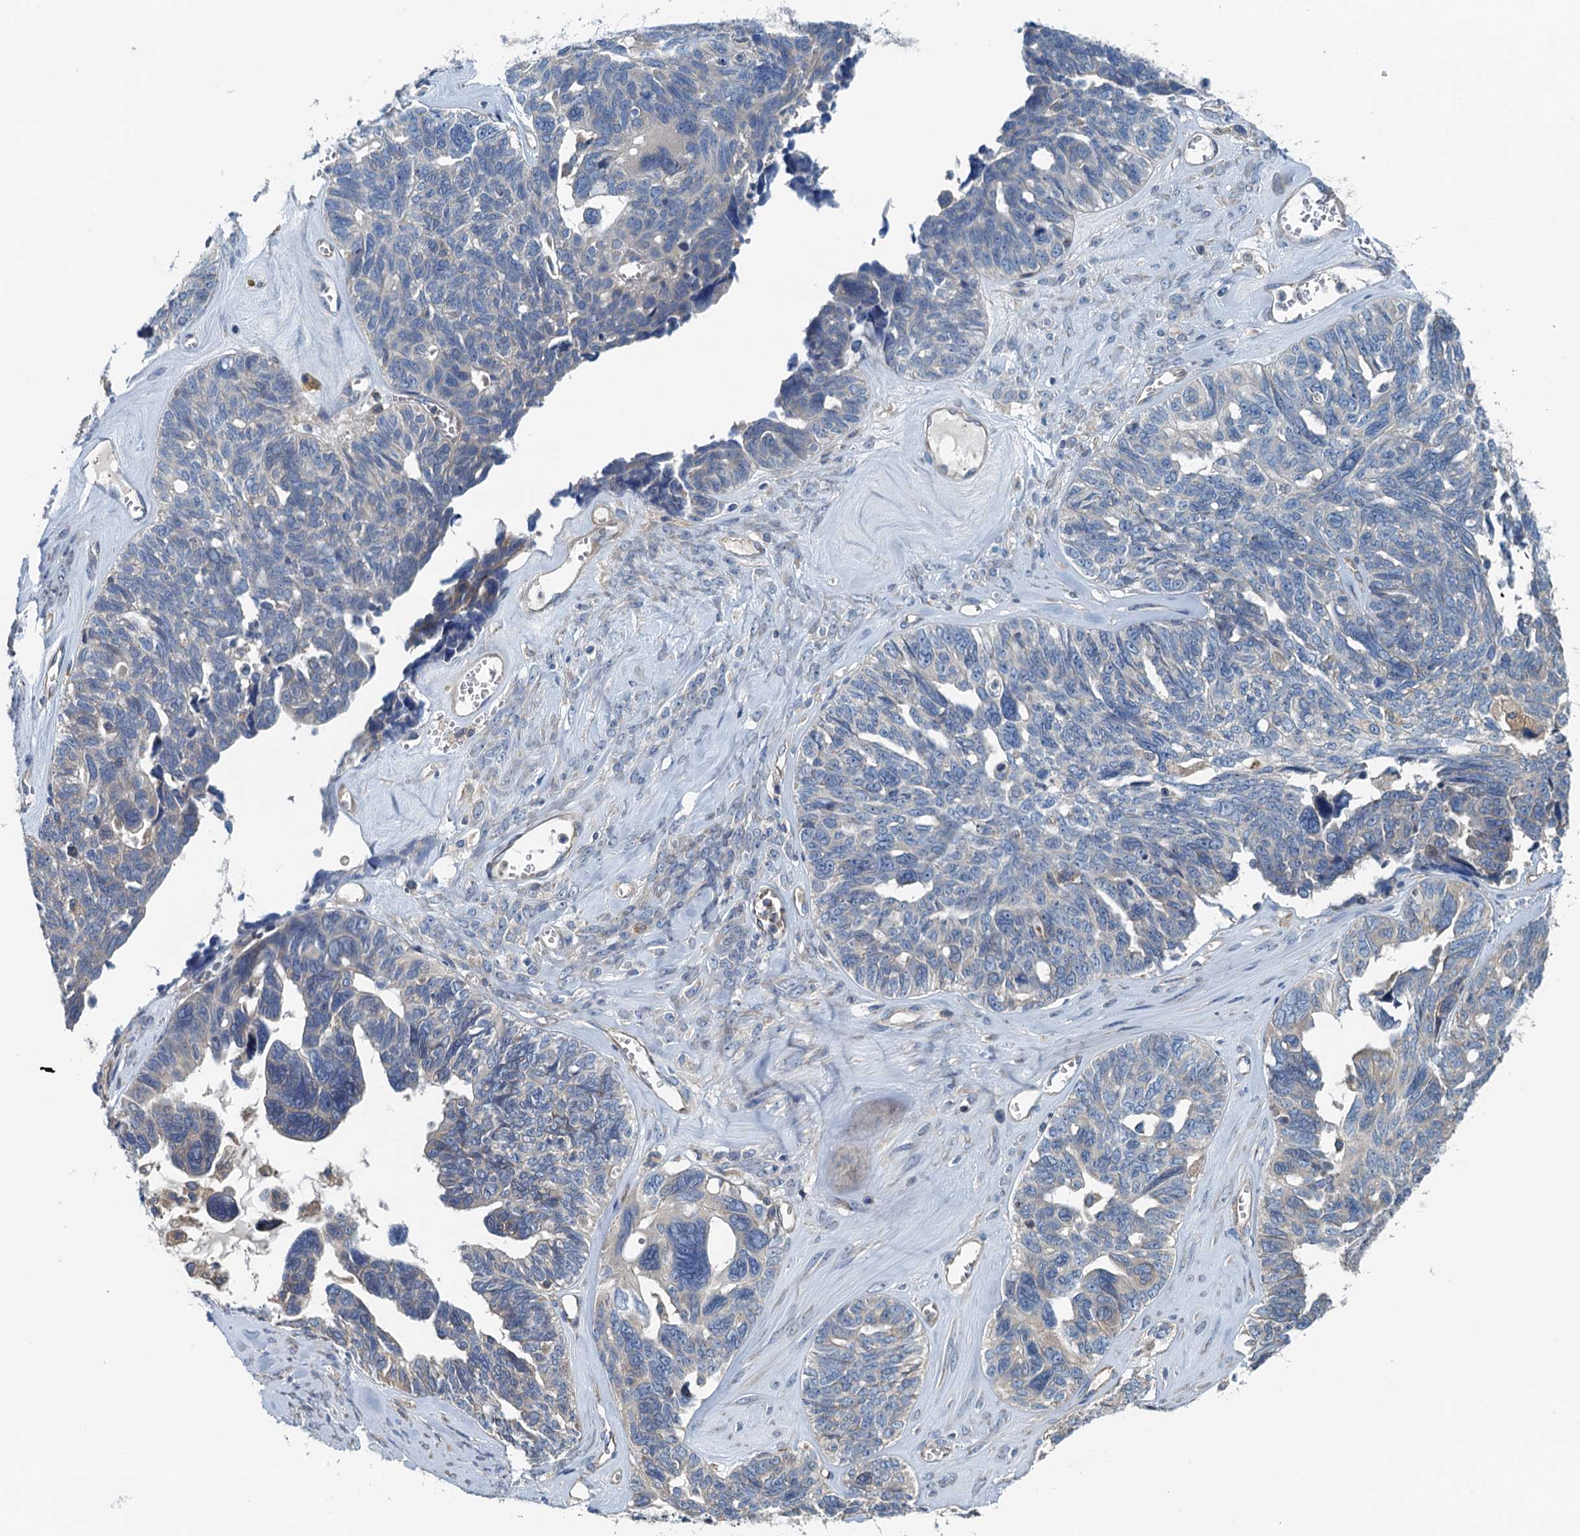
{"staining": {"intensity": "negative", "quantity": "none", "location": "none"}, "tissue": "ovarian cancer", "cell_type": "Tumor cells", "image_type": "cancer", "snomed": [{"axis": "morphology", "description": "Cystadenocarcinoma, serous, NOS"}, {"axis": "topography", "description": "Ovary"}], "caption": "IHC of human ovarian cancer (serous cystadenocarcinoma) exhibits no positivity in tumor cells.", "gene": "PPP1R14D", "patient": {"sex": "female", "age": 79}}